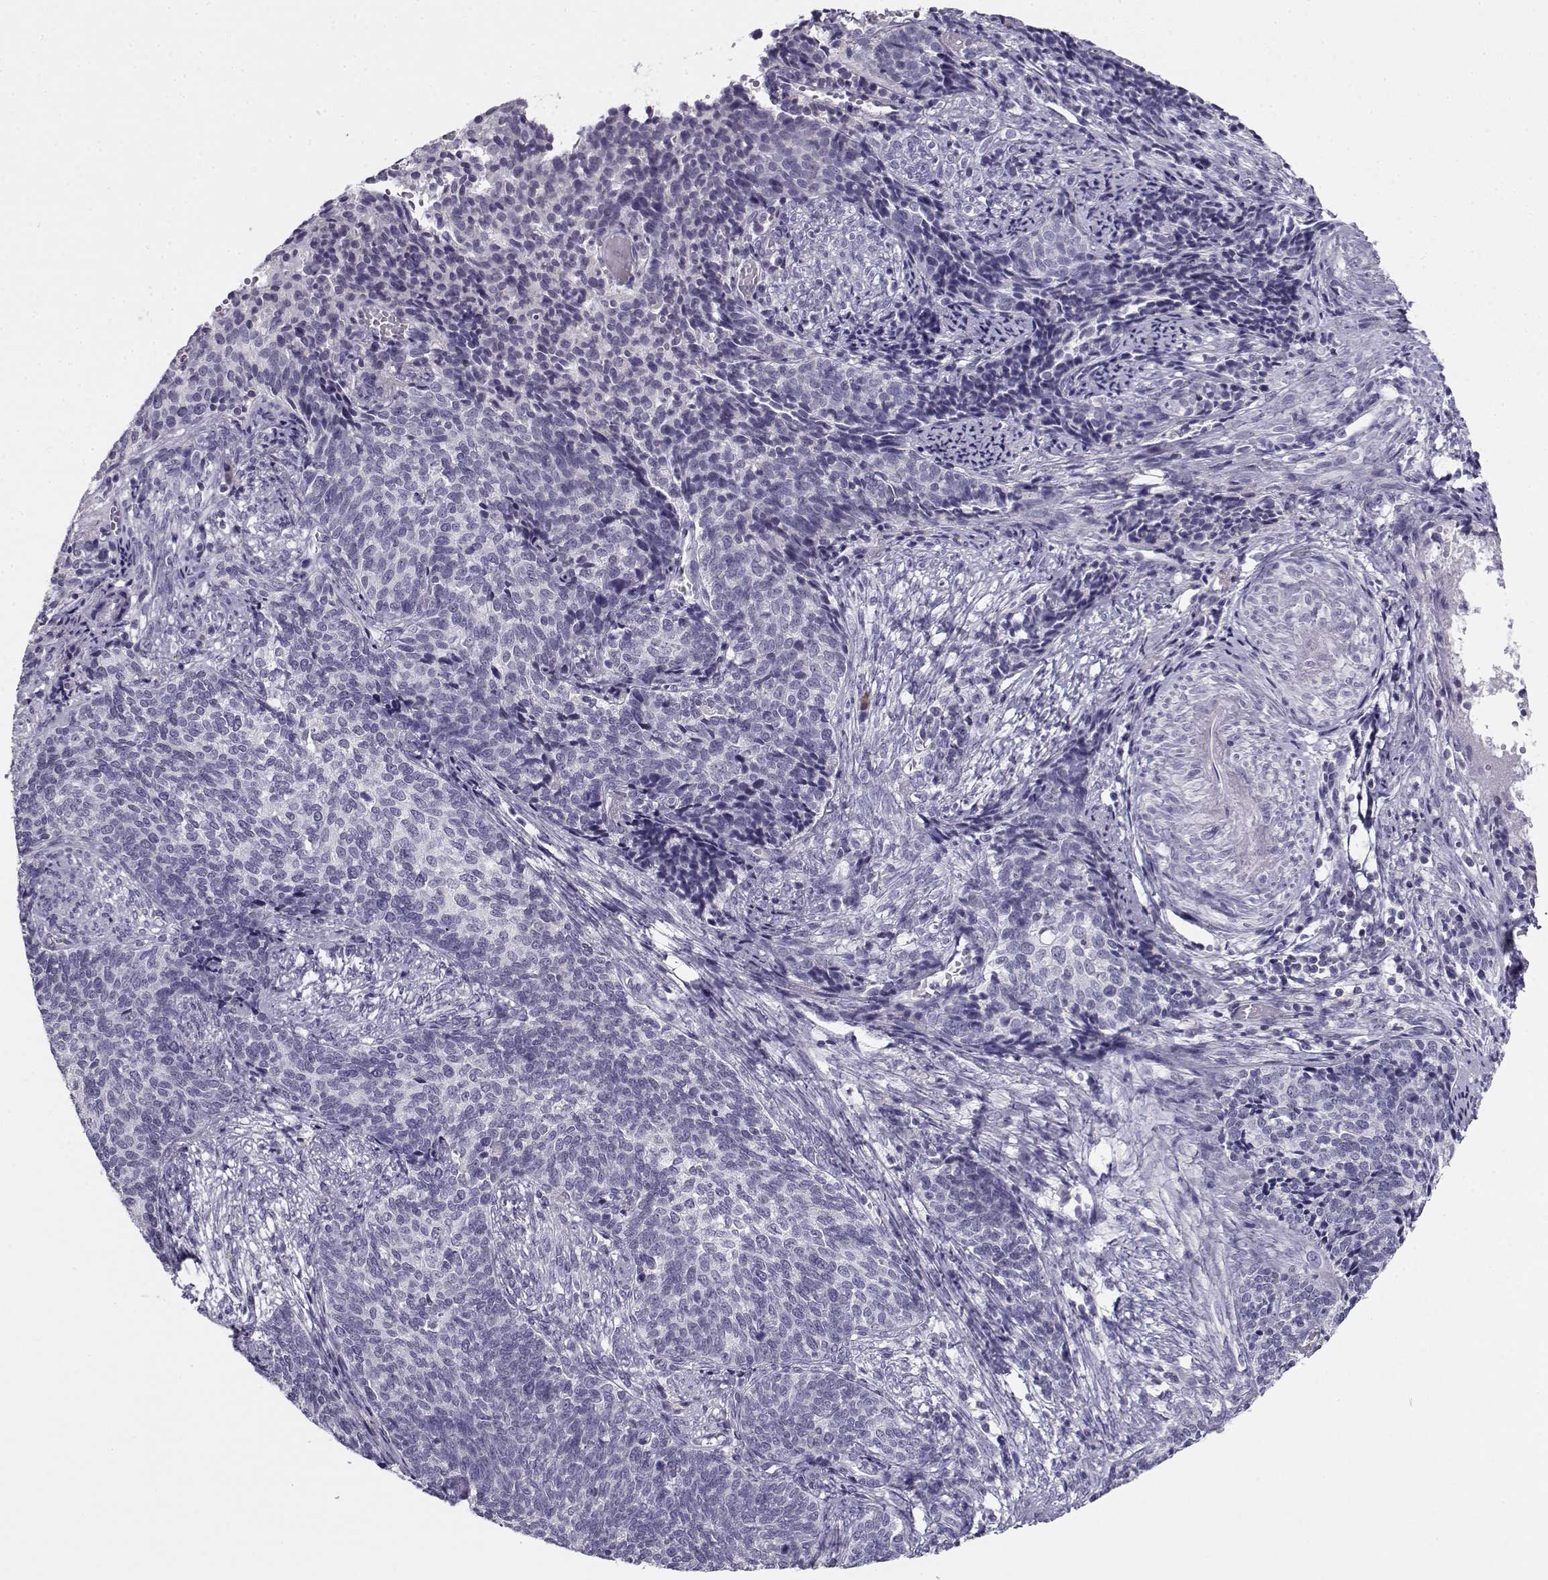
{"staining": {"intensity": "negative", "quantity": "none", "location": "none"}, "tissue": "cervical cancer", "cell_type": "Tumor cells", "image_type": "cancer", "snomed": [{"axis": "morphology", "description": "Squamous cell carcinoma, NOS"}, {"axis": "topography", "description": "Cervix"}], "caption": "Photomicrograph shows no significant protein staining in tumor cells of squamous cell carcinoma (cervical).", "gene": "FAM166A", "patient": {"sex": "female", "age": 39}}